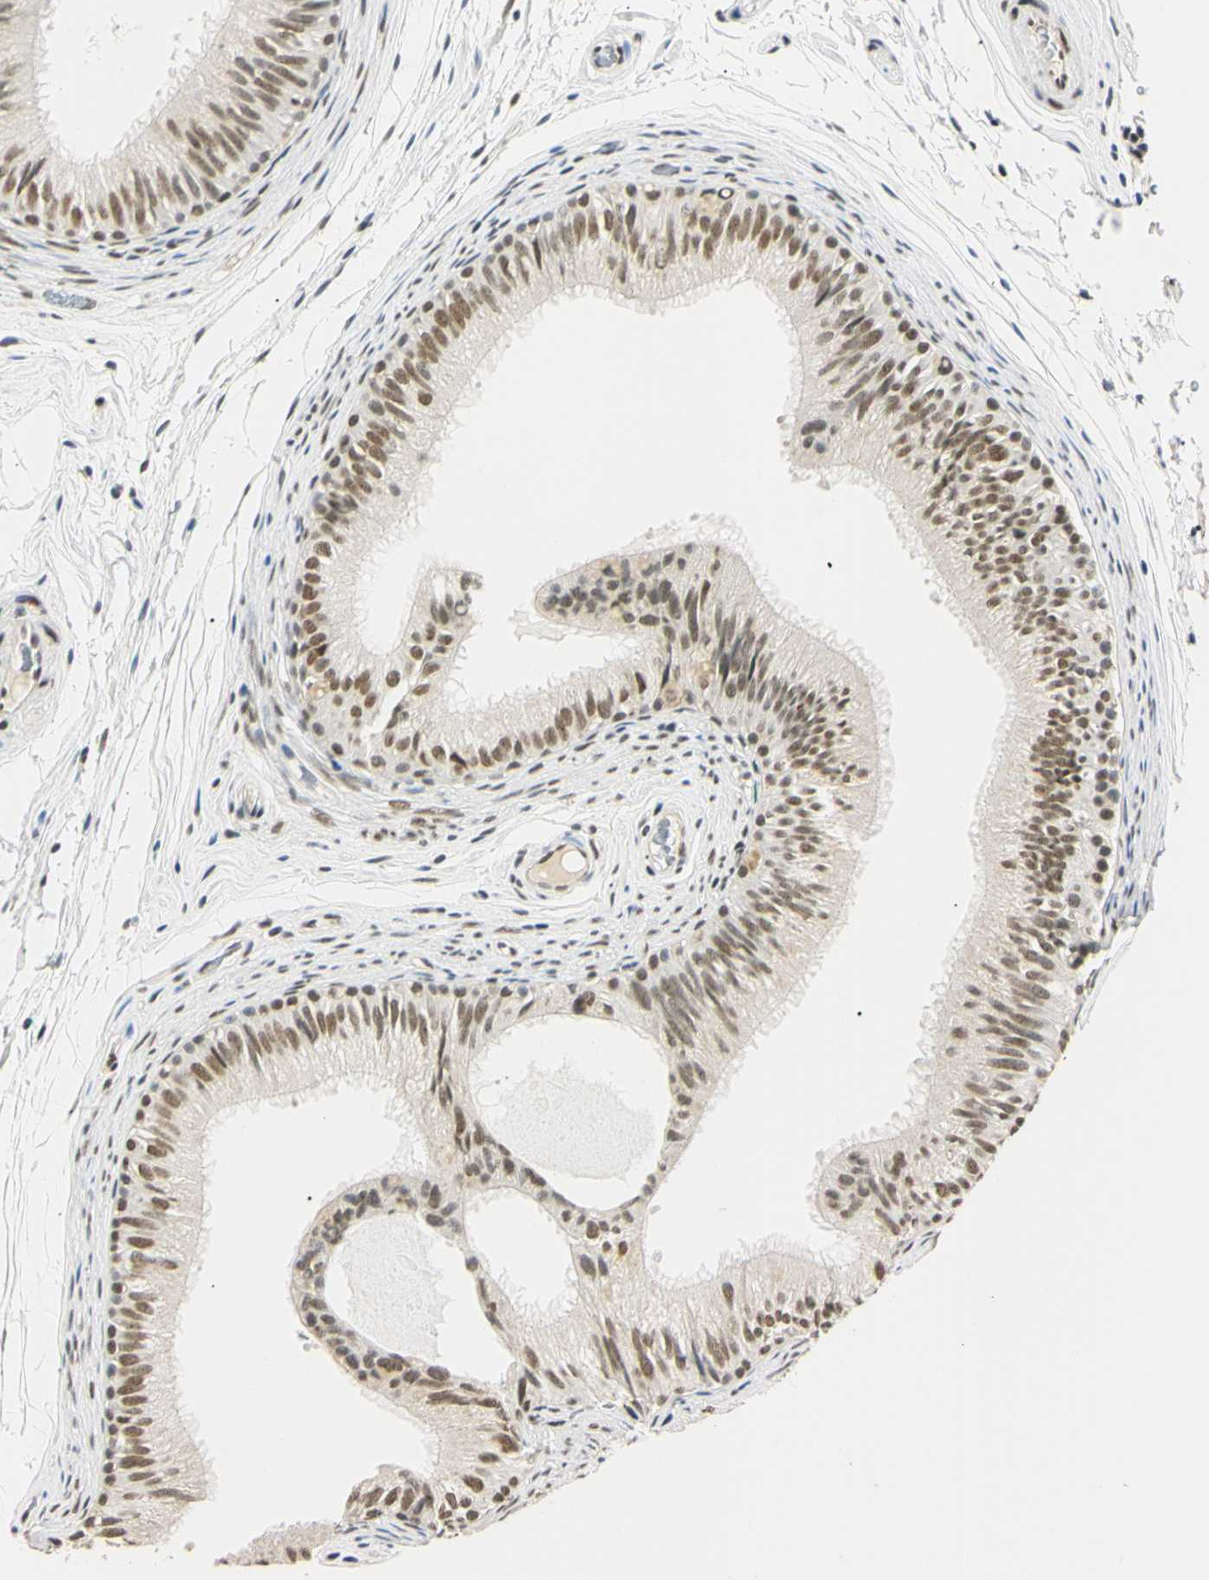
{"staining": {"intensity": "moderate", "quantity": ">75%", "location": "nuclear"}, "tissue": "epididymis", "cell_type": "Glandular cells", "image_type": "normal", "snomed": [{"axis": "morphology", "description": "Normal tissue, NOS"}, {"axis": "topography", "description": "Epididymis"}], "caption": "An image of human epididymis stained for a protein shows moderate nuclear brown staining in glandular cells.", "gene": "SMARCA5", "patient": {"sex": "male", "age": 36}}